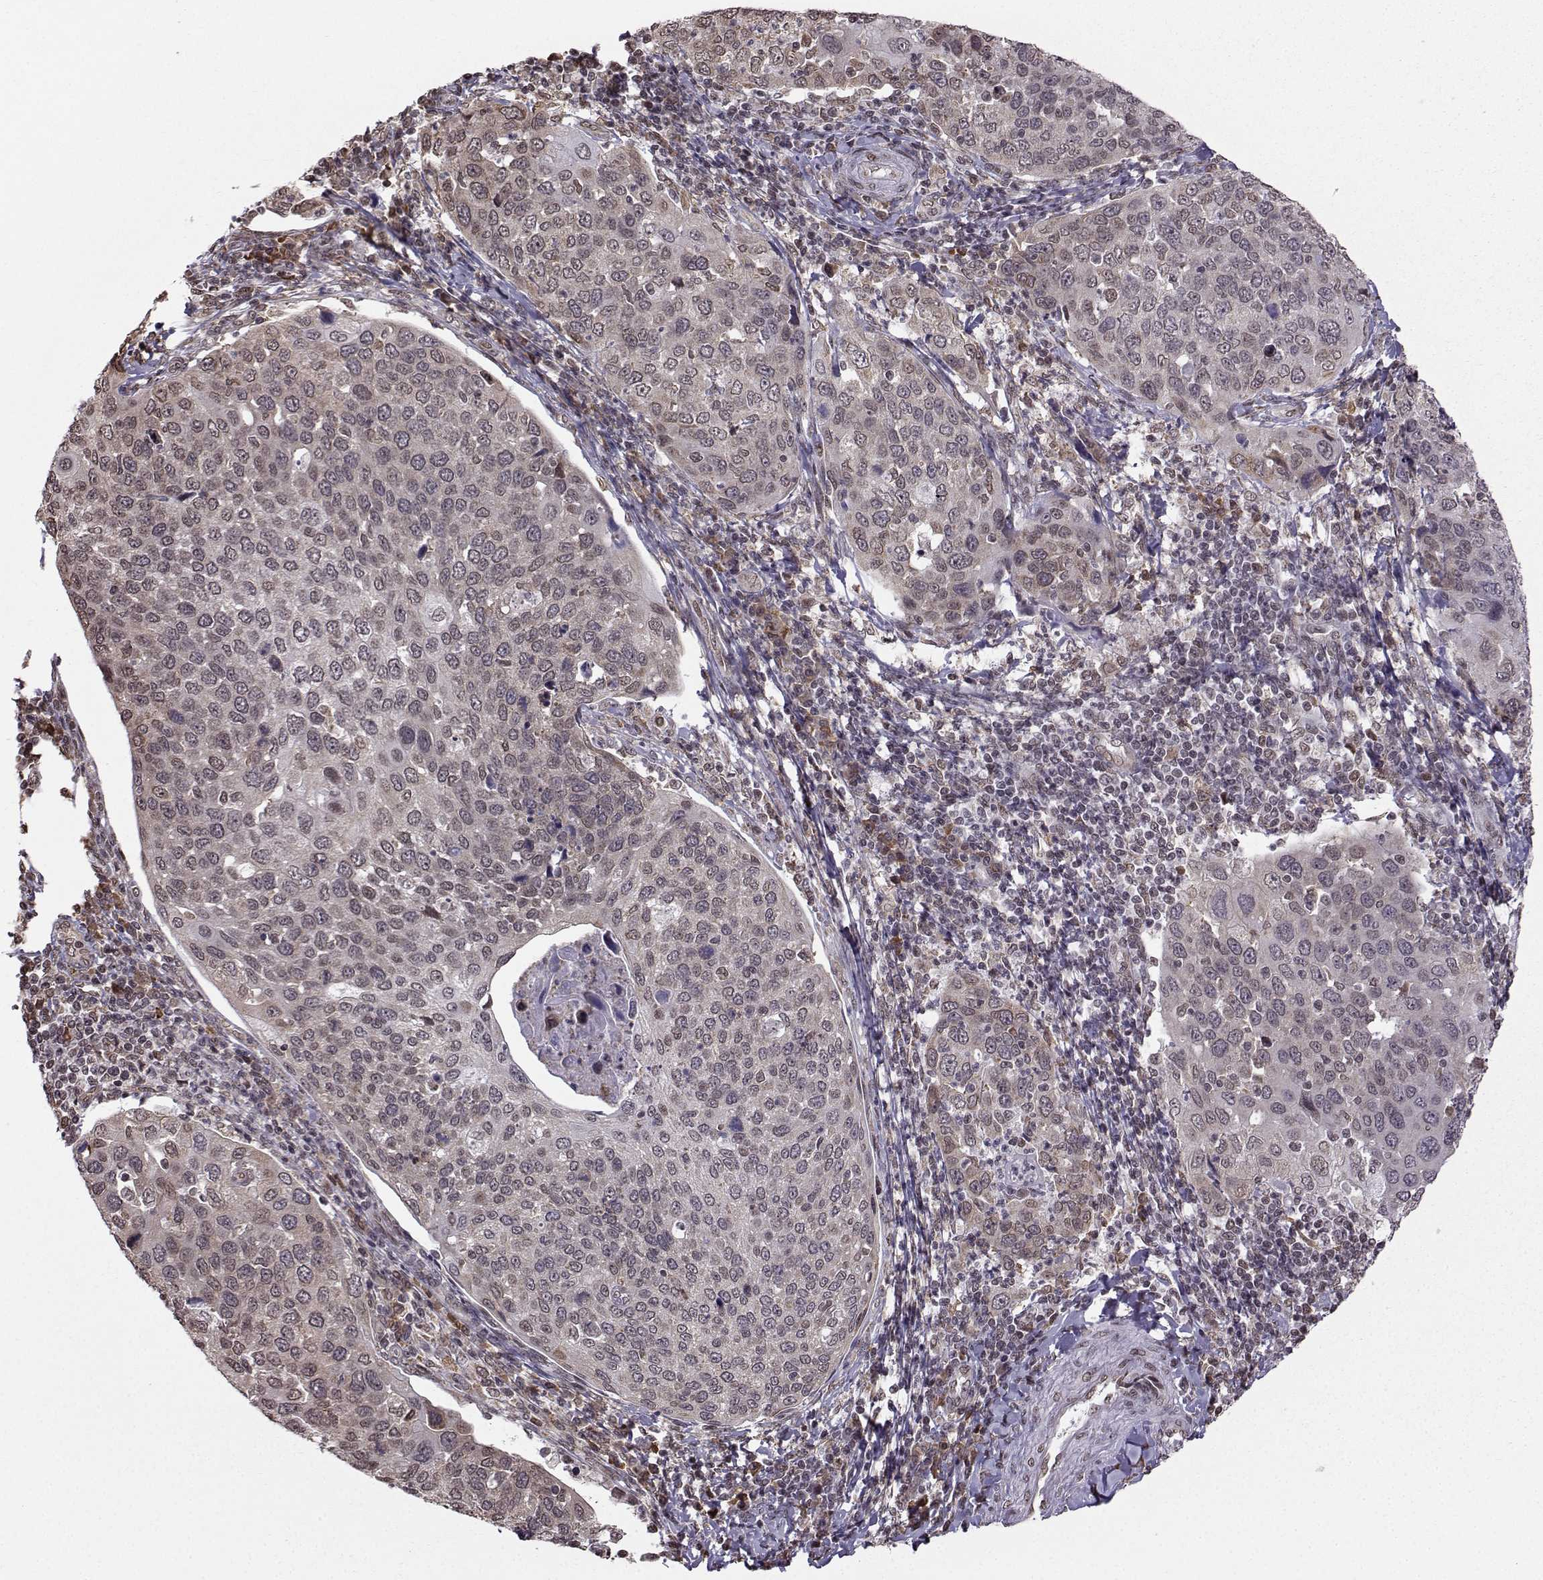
{"staining": {"intensity": "negative", "quantity": "none", "location": "none"}, "tissue": "cervical cancer", "cell_type": "Tumor cells", "image_type": "cancer", "snomed": [{"axis": "morphology", "description": "Squamous cell carcinoma, NOS"}, {"axis": "topography", "description": "Cervix"}], "caption": "Human cervical squamous cell carcinoma stained for a protein using immunohistochemistry (IHC) displays no staining in tumor cells.", "gene": "EZH1", "patient": {"sex": "female", "age": 54}}